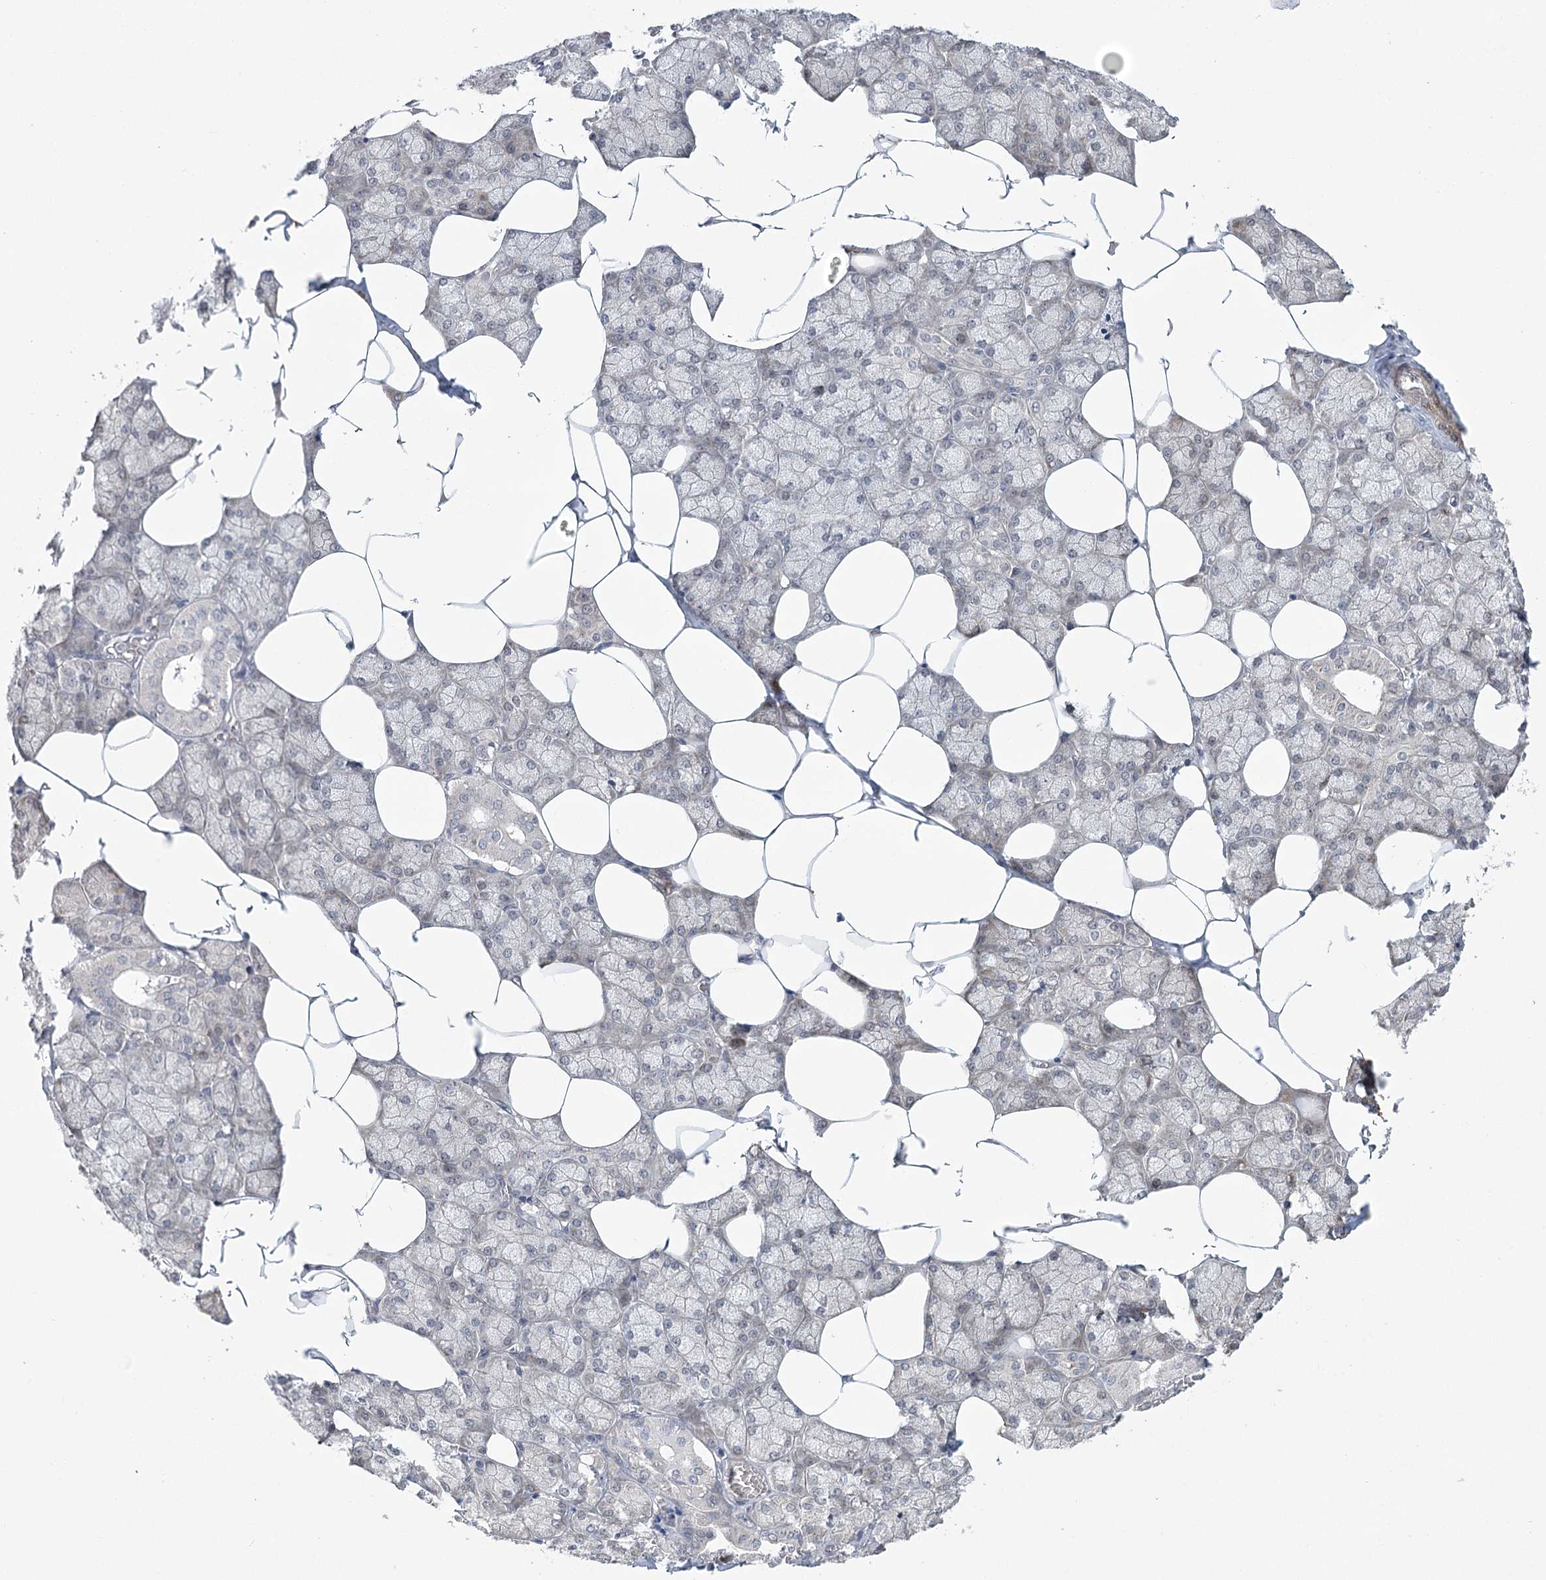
{"staining": {"intensity": "weak", "quantity": "25%-75%", "location": "nuclear"}, "tissue": "salivary gland", "cell_type": "Glandular cells", "image_type": "normal", "snomed": [{"axis": "morphology", "description": "Normal tissue, NOS"}, {"axis": "topography", "description": "Salivary gland"}], "caption": "This is a micrograph of IHC staining of normal salivary gland, which shows weak positivity in the nuclear of glandular cells.", "gene": "MED28", "patient": {"sex": "male", "age": 62}}